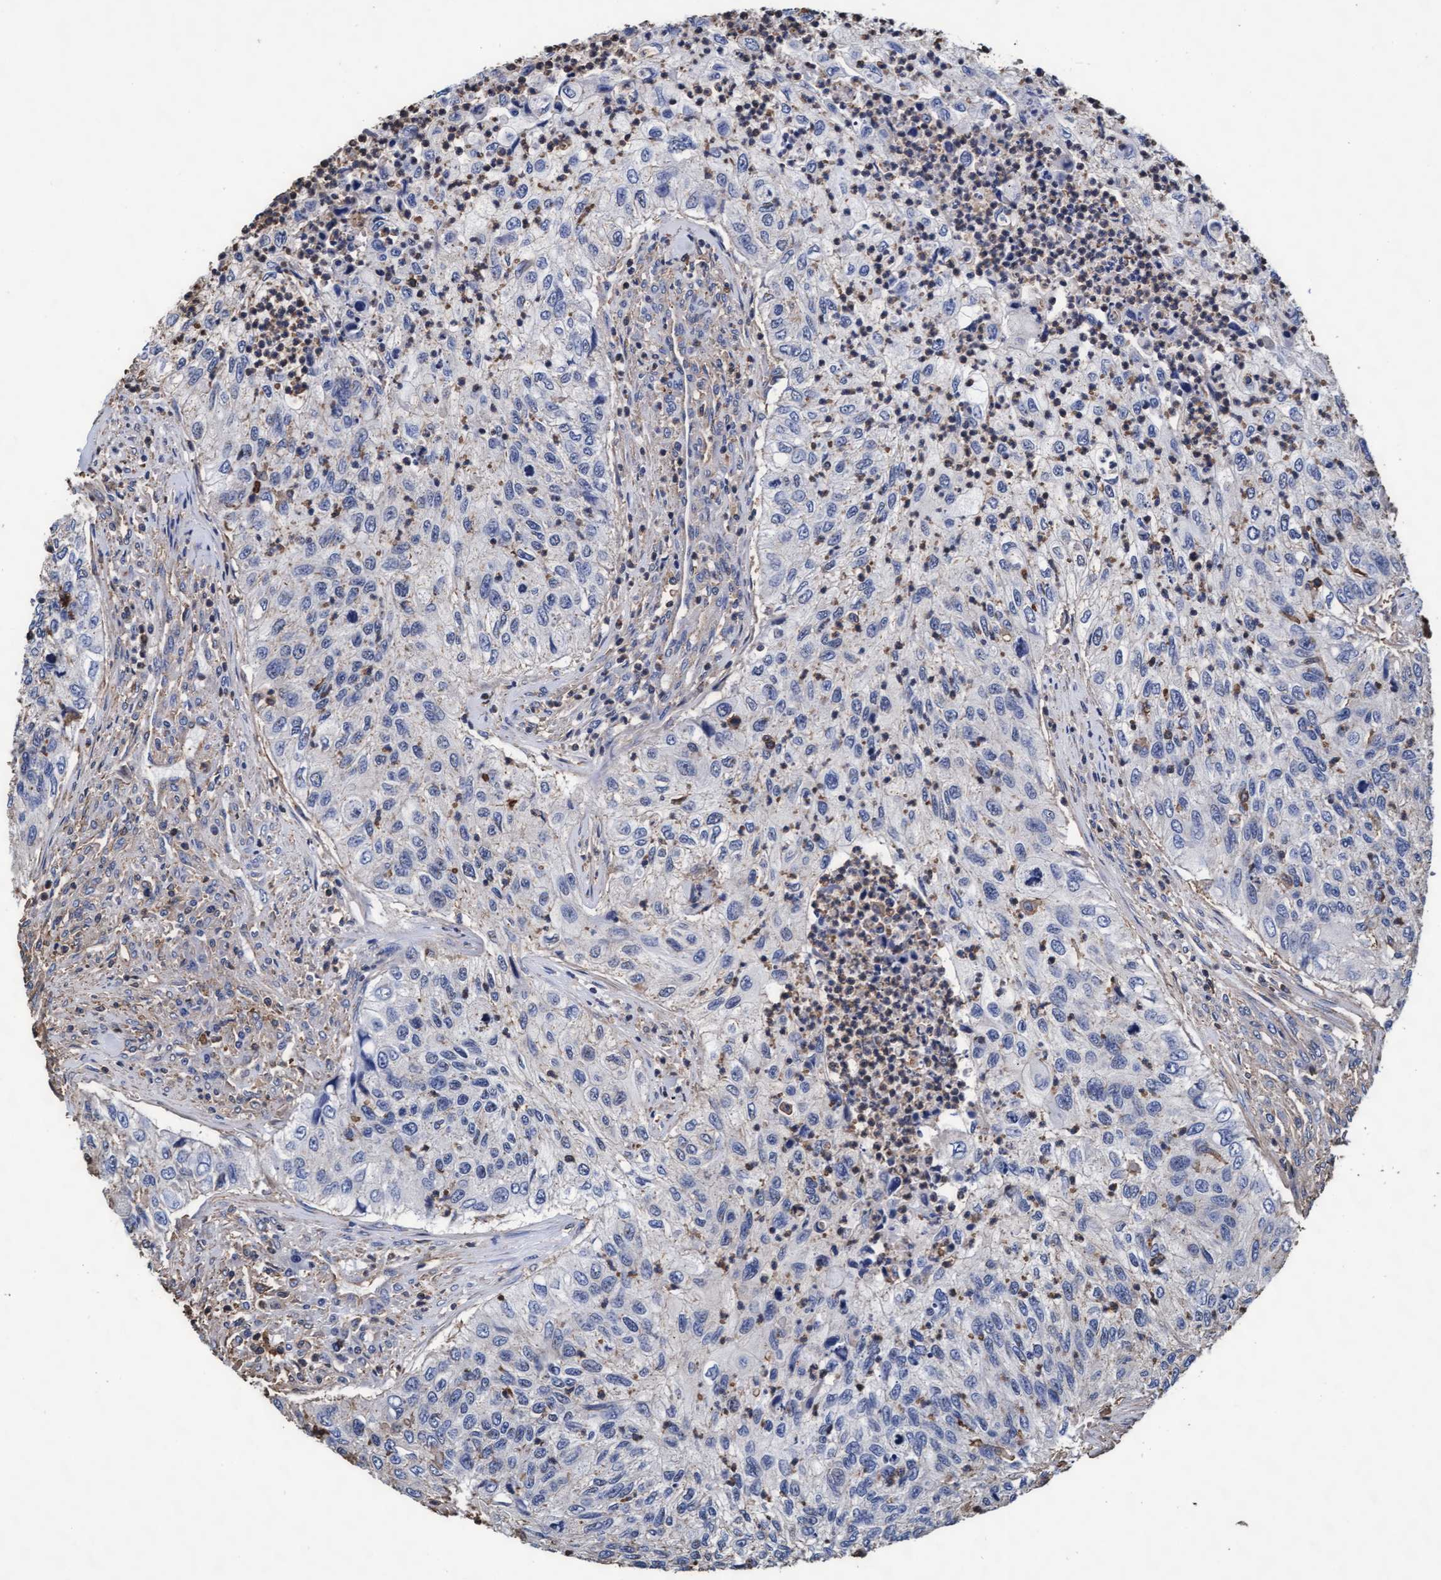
{"staining": {"intensity": "negative", "quantity": "none", "location": "none"}, "tissue": "urothelial cancer", "cell_type": "Tumor cells", "image_type": "cancer", "snomed": [{"axis": "morphology", "description": "Urothelial carcinoma, High grade"}, {"axis": "topography", "description": "Urinary bladder"}], "caption": "High power microscopy histopathology image of an immunohistochemistry photomicrograph of urothelial cancer, revealing no significant staining in tumor cells.", "gene": "GRHPR", "patient": {"sex": "female", "age": 60}}